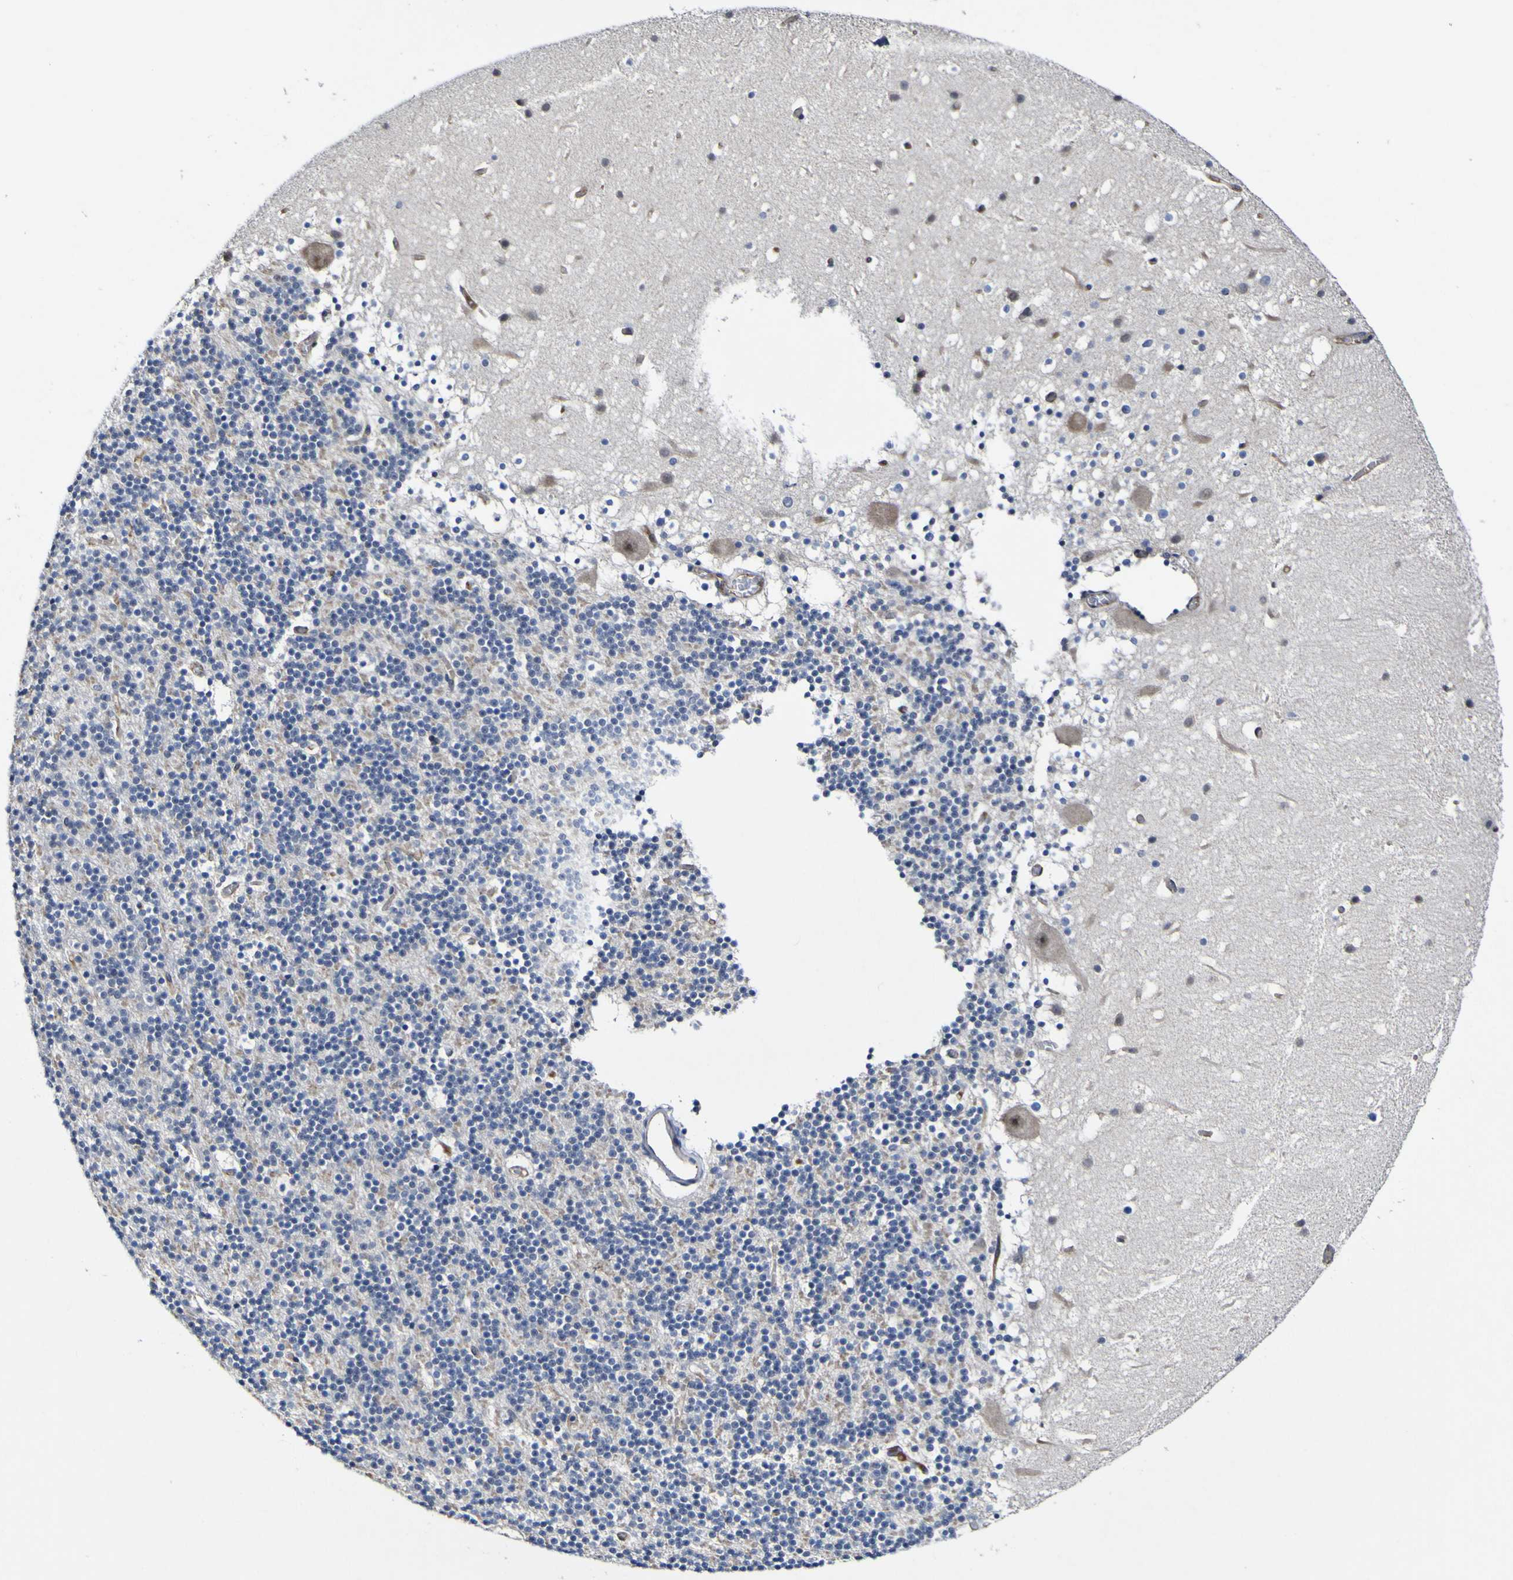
{"staining": {"intensity": "negative", "quantity": "none", "location": "none"}, "tissue": "cerebellum", "cell_type": "Cells in granular layer", "image_type": "normal", "snomed": [{"axis": "morphology", "description": "Normal tissue, NOS"}, {"axis": "topography", "description": "Cerebellum"}], "caption": "This is an IHC histopathology image of benign human cerebellum. There is no positivity in cells in granular layer.", "gene": "CCL2", "patient": {"sex": "male", "age": 45}}